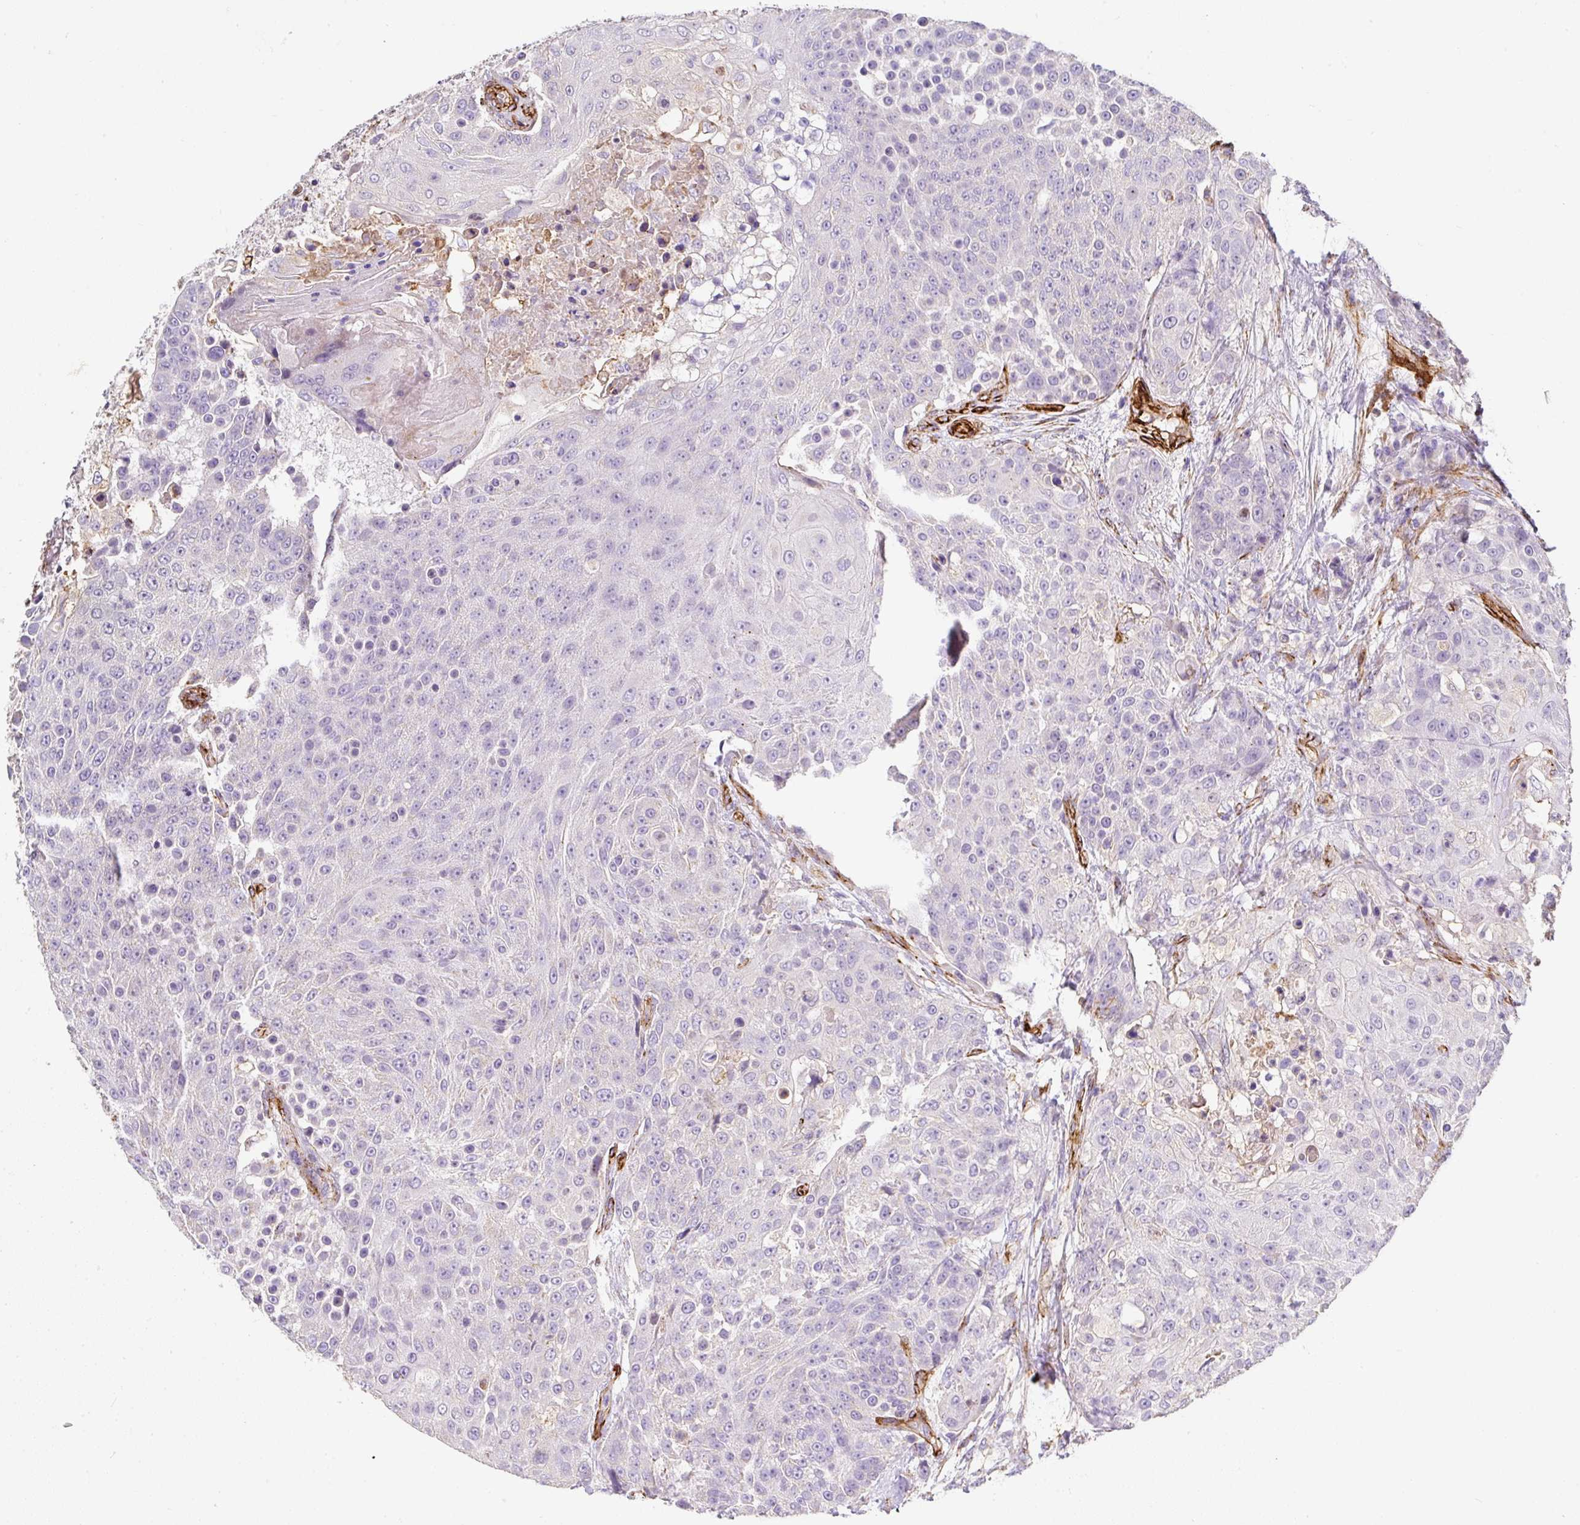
{"staining": {"intensity": "negative", "quantity": "none", "location": "none"}, "tissue": "urothelial cancer", "cell_type": "Tumor cells", "image_type": "cancer", "snomed": [{"axis": "morphology", "description": "Urothelial carcinoma, High grade"}, {"axis": "topography", "description": "Urinary bladder"}], "caption": "Immunohistochemistry photomicrograph of neoplastic tissue: high-grade urothelial carcinoma stained with DAB displays no significant protein expression in tumor cells.", "gene": "SLC25A17", "patient": {"sex": "female", "age": 63}}